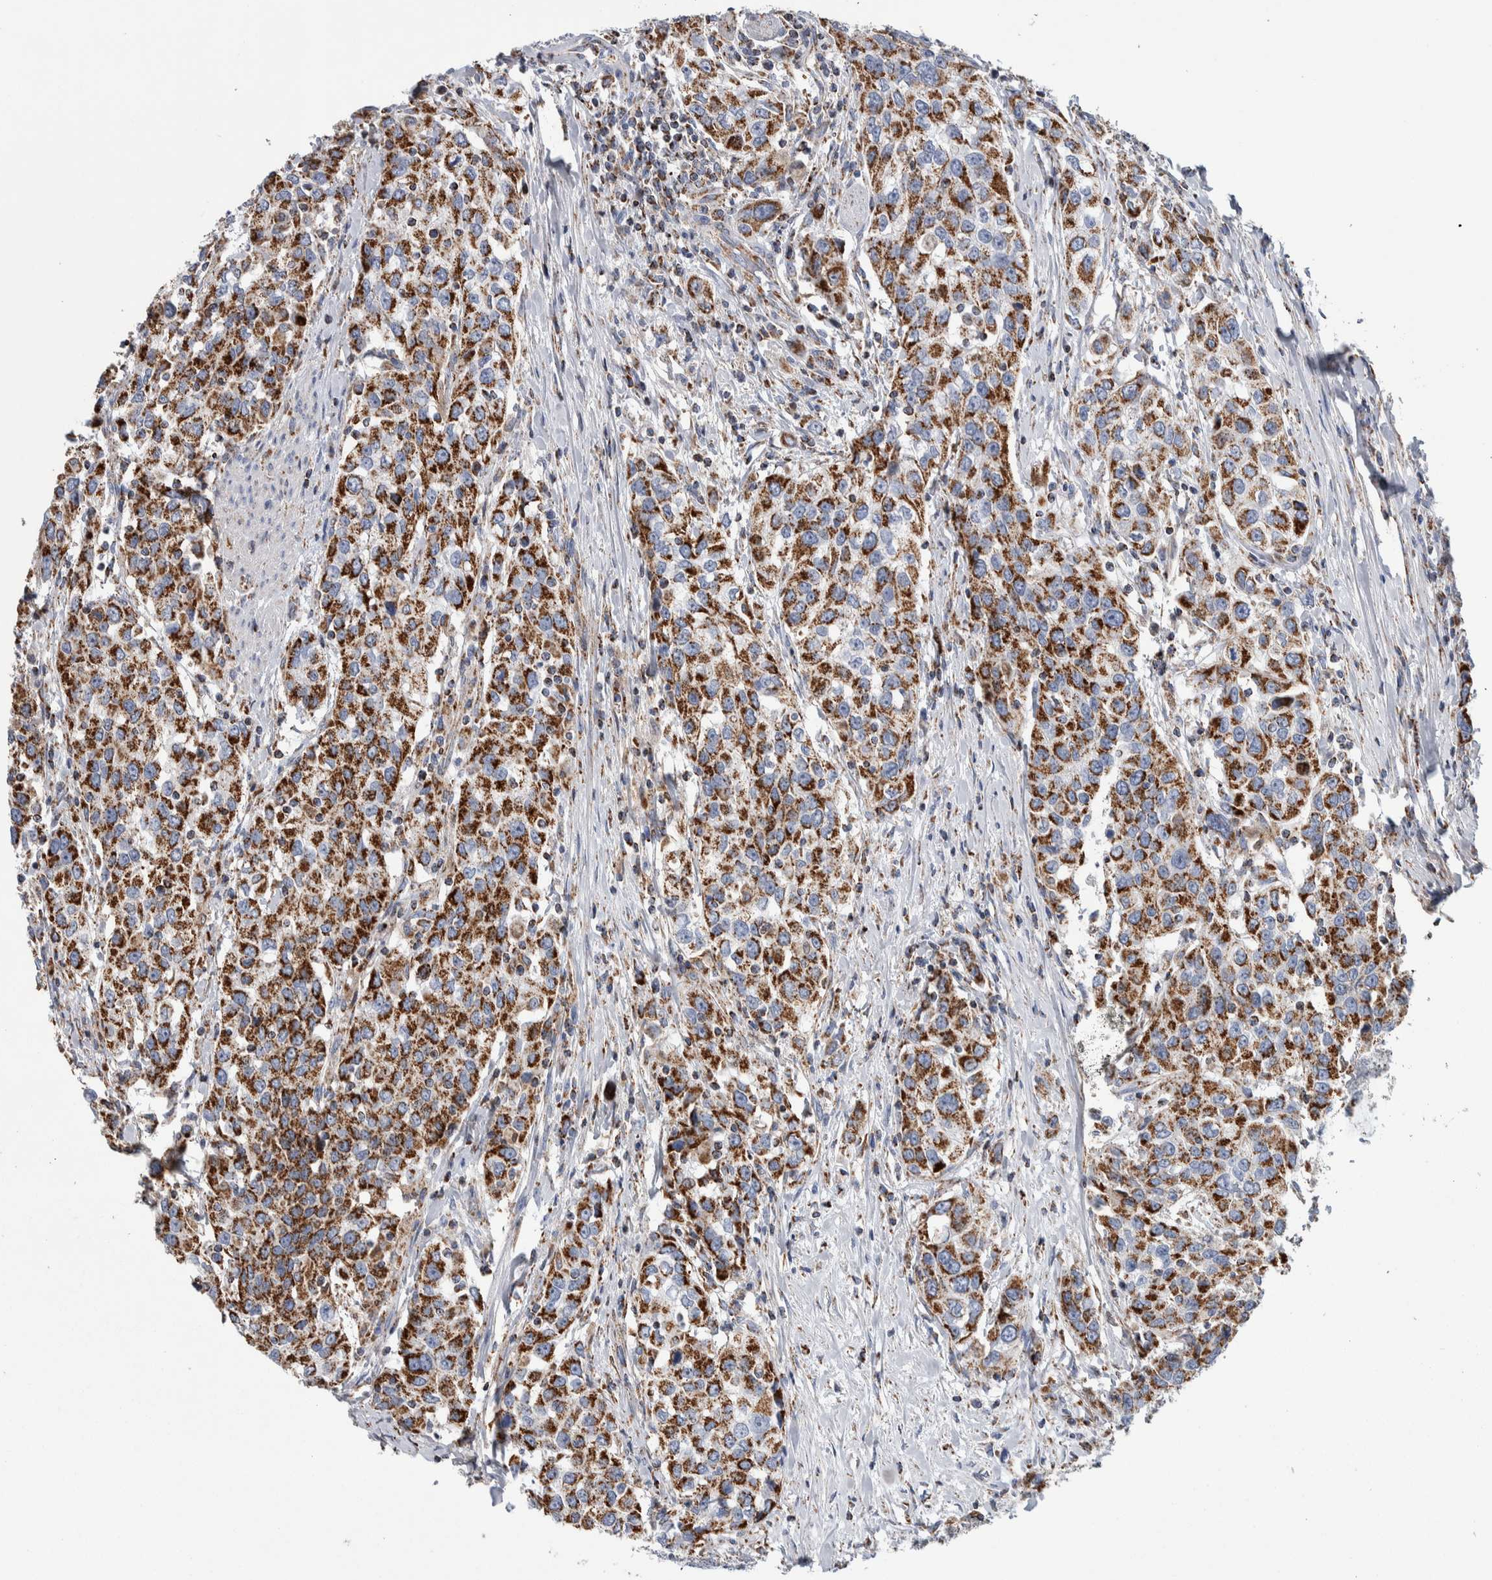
{"staining": {"intensity": "strong", "quantity": ">75%", "location": "cytoplasmic/membranous"}, "tissue": "urothelial cancer", "cell_type": "Tumor cells", "image_type": "cancer", "snomed": [{"axis": "morphology", "description": "Urothelial carcinoma, High grade"}, {"axis": "topography", "description": "Urinary bladder"}], "caption": "The immunohistochemical stain labels strong cytoplasmic/membranous expression in tumor cells of urothelial cancer tissue. (Brightfield microscopy of DAB IHC at high magnification).", "gene": "ETFA", "patient": {"sex": "female", "age": 80}}